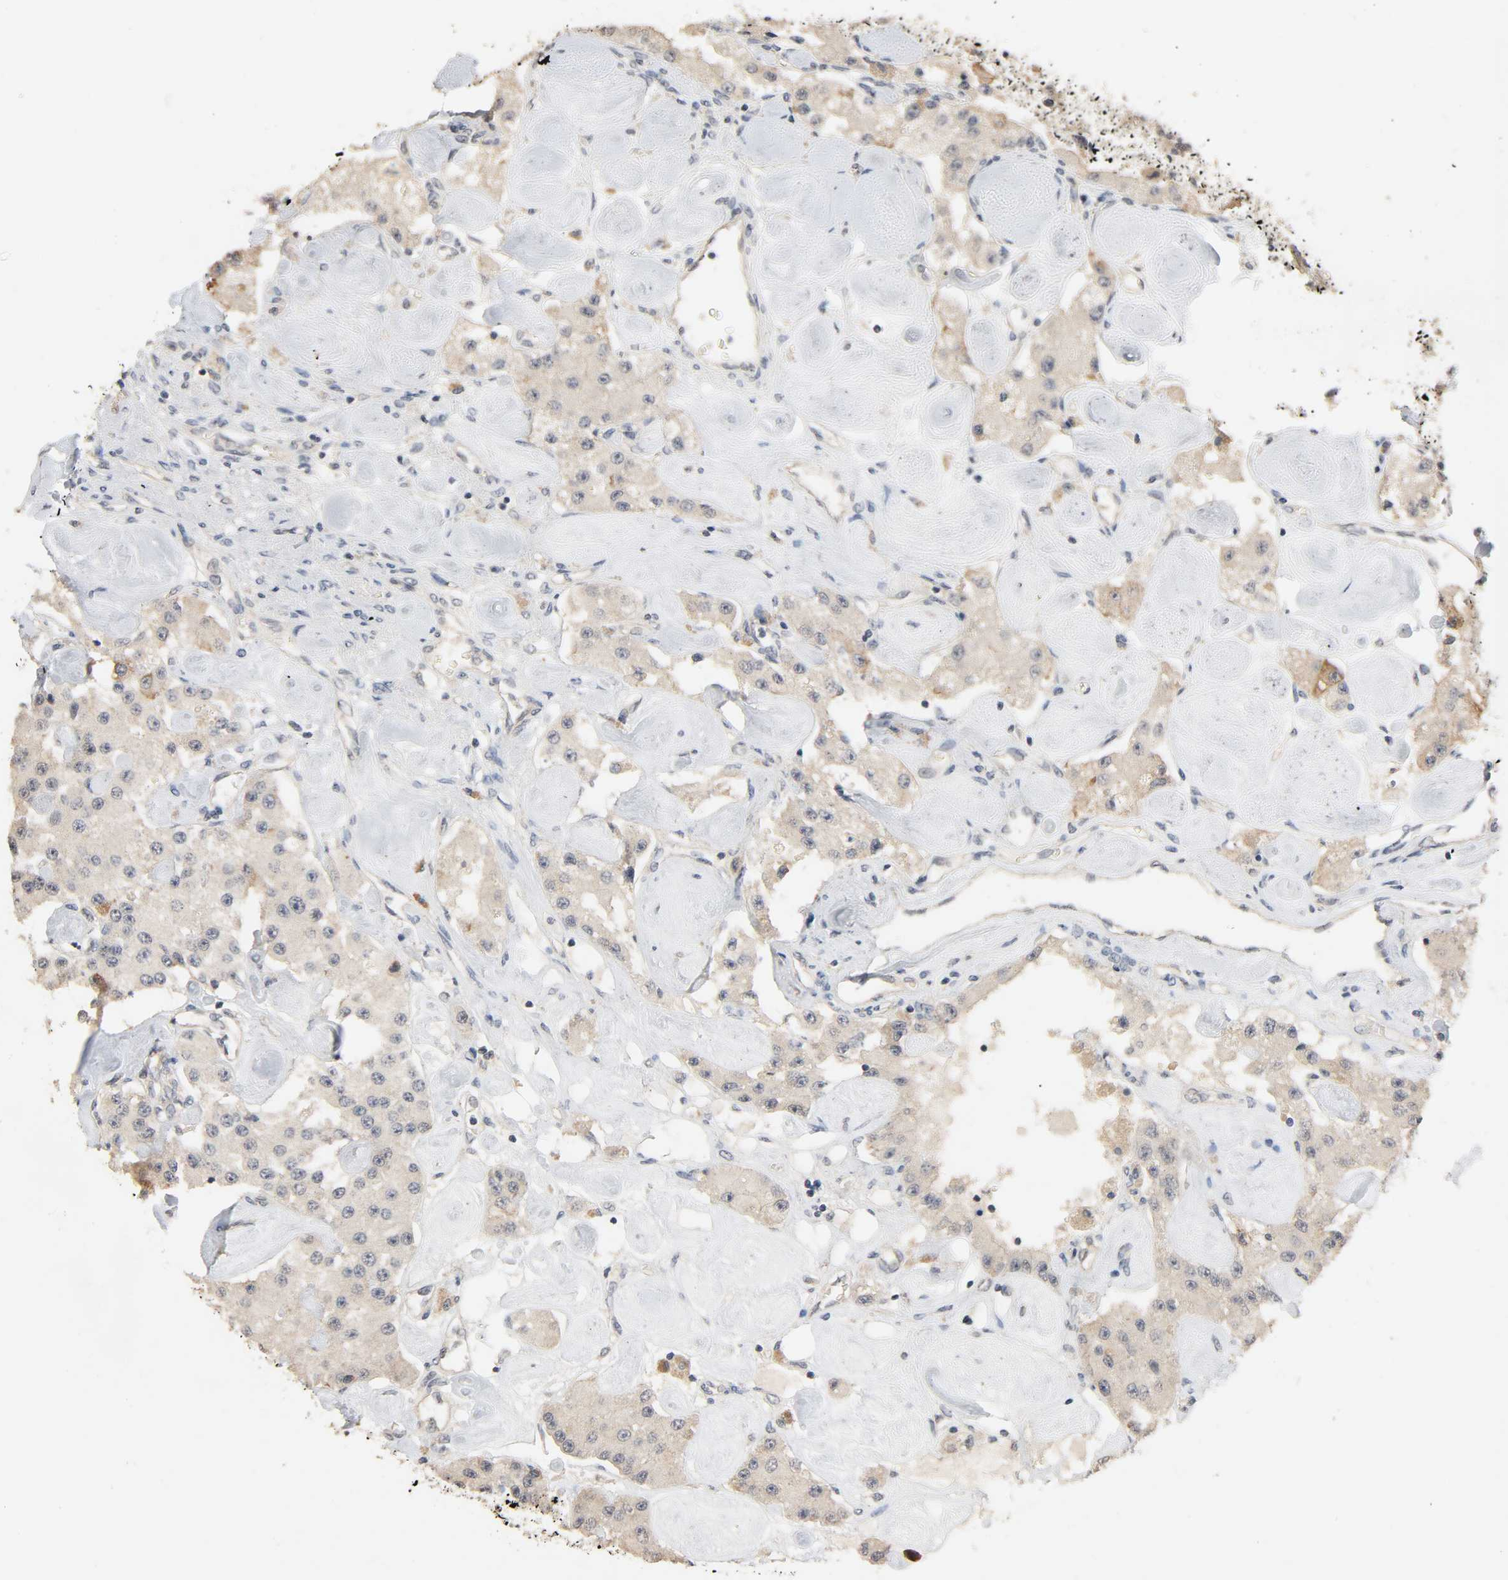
{"staining": {"intensity": "weak", "quantity": ">75%", "location": "cytoplasmic/membranous"}, "tissue": "carcinoid", "cell_type": "Tumor cells", "image_type": "cancer", "snomed": [{"axis": "morphology", "description": "Carcinoid, malignant, NOS"}, {"axis": "topography", "description": "Pancreas"}], "caption": "The photomicrograph shows staining of malignant carcinoid, revealing weak cytoplasmic/membranous protein staining (brown color) within tumor cells.", "gene": "MAGEA8", "patient": {"sex": "male", "age": 41}}